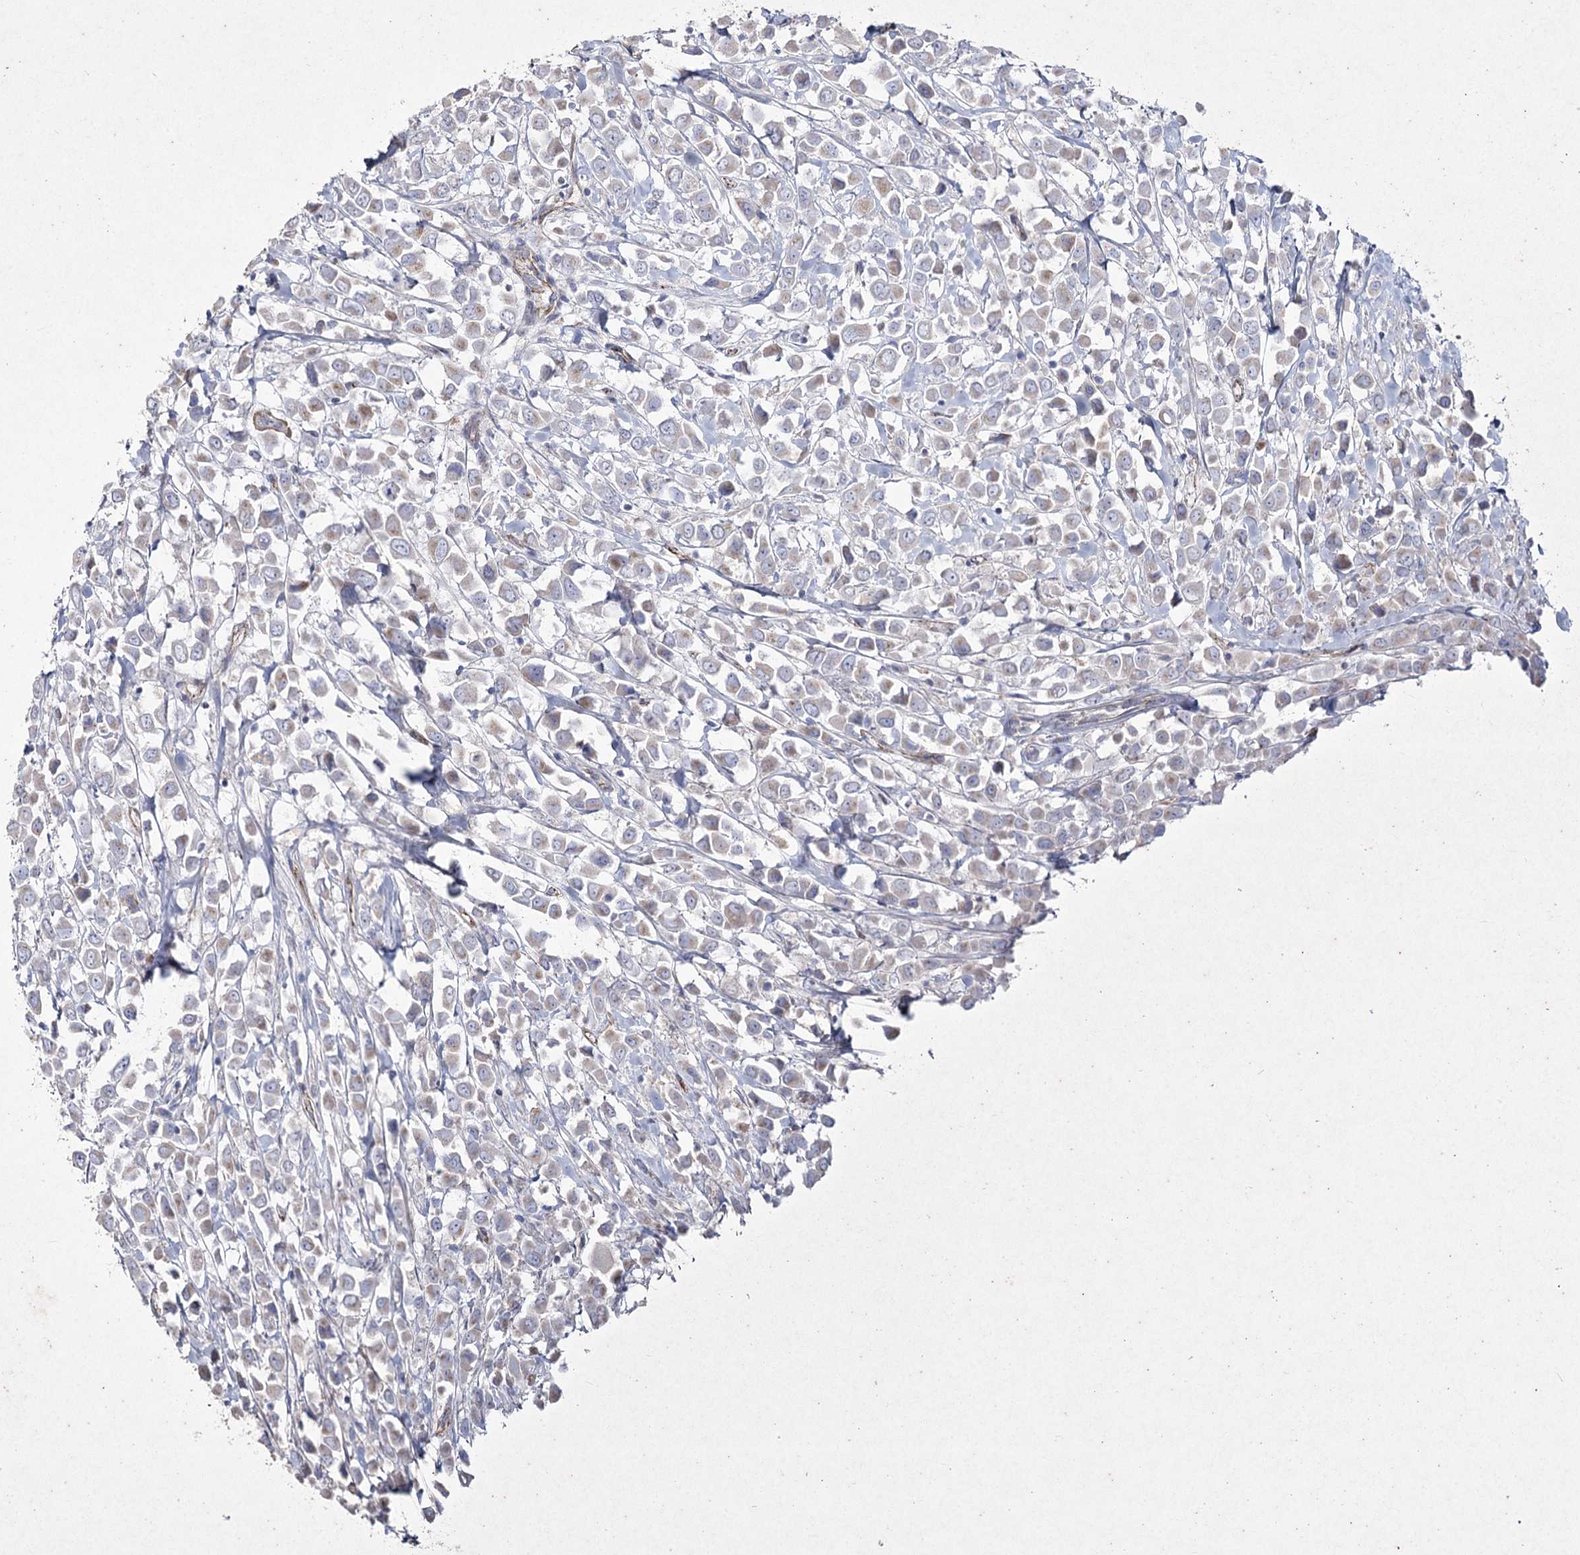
{"staining": {"intensity": "weak", "quantity": "<25%", "location": "cytoplasmic/membranous"}, "tissue": "breast cancer", "cell_type": "Tumor cells", "image_type": "cancer", "snomed": [{"axis": "morphology", "description": "Duct carcinoma"}, {"axis": "topography", "description": "Breast"}], "caption": "Immunohistochemical staining of human breast invasive ductal carcinoma displays no significant expression in tumor cells.", "gene": "LDLRAD3", "patient": {"sex": "female", "age": 61}}